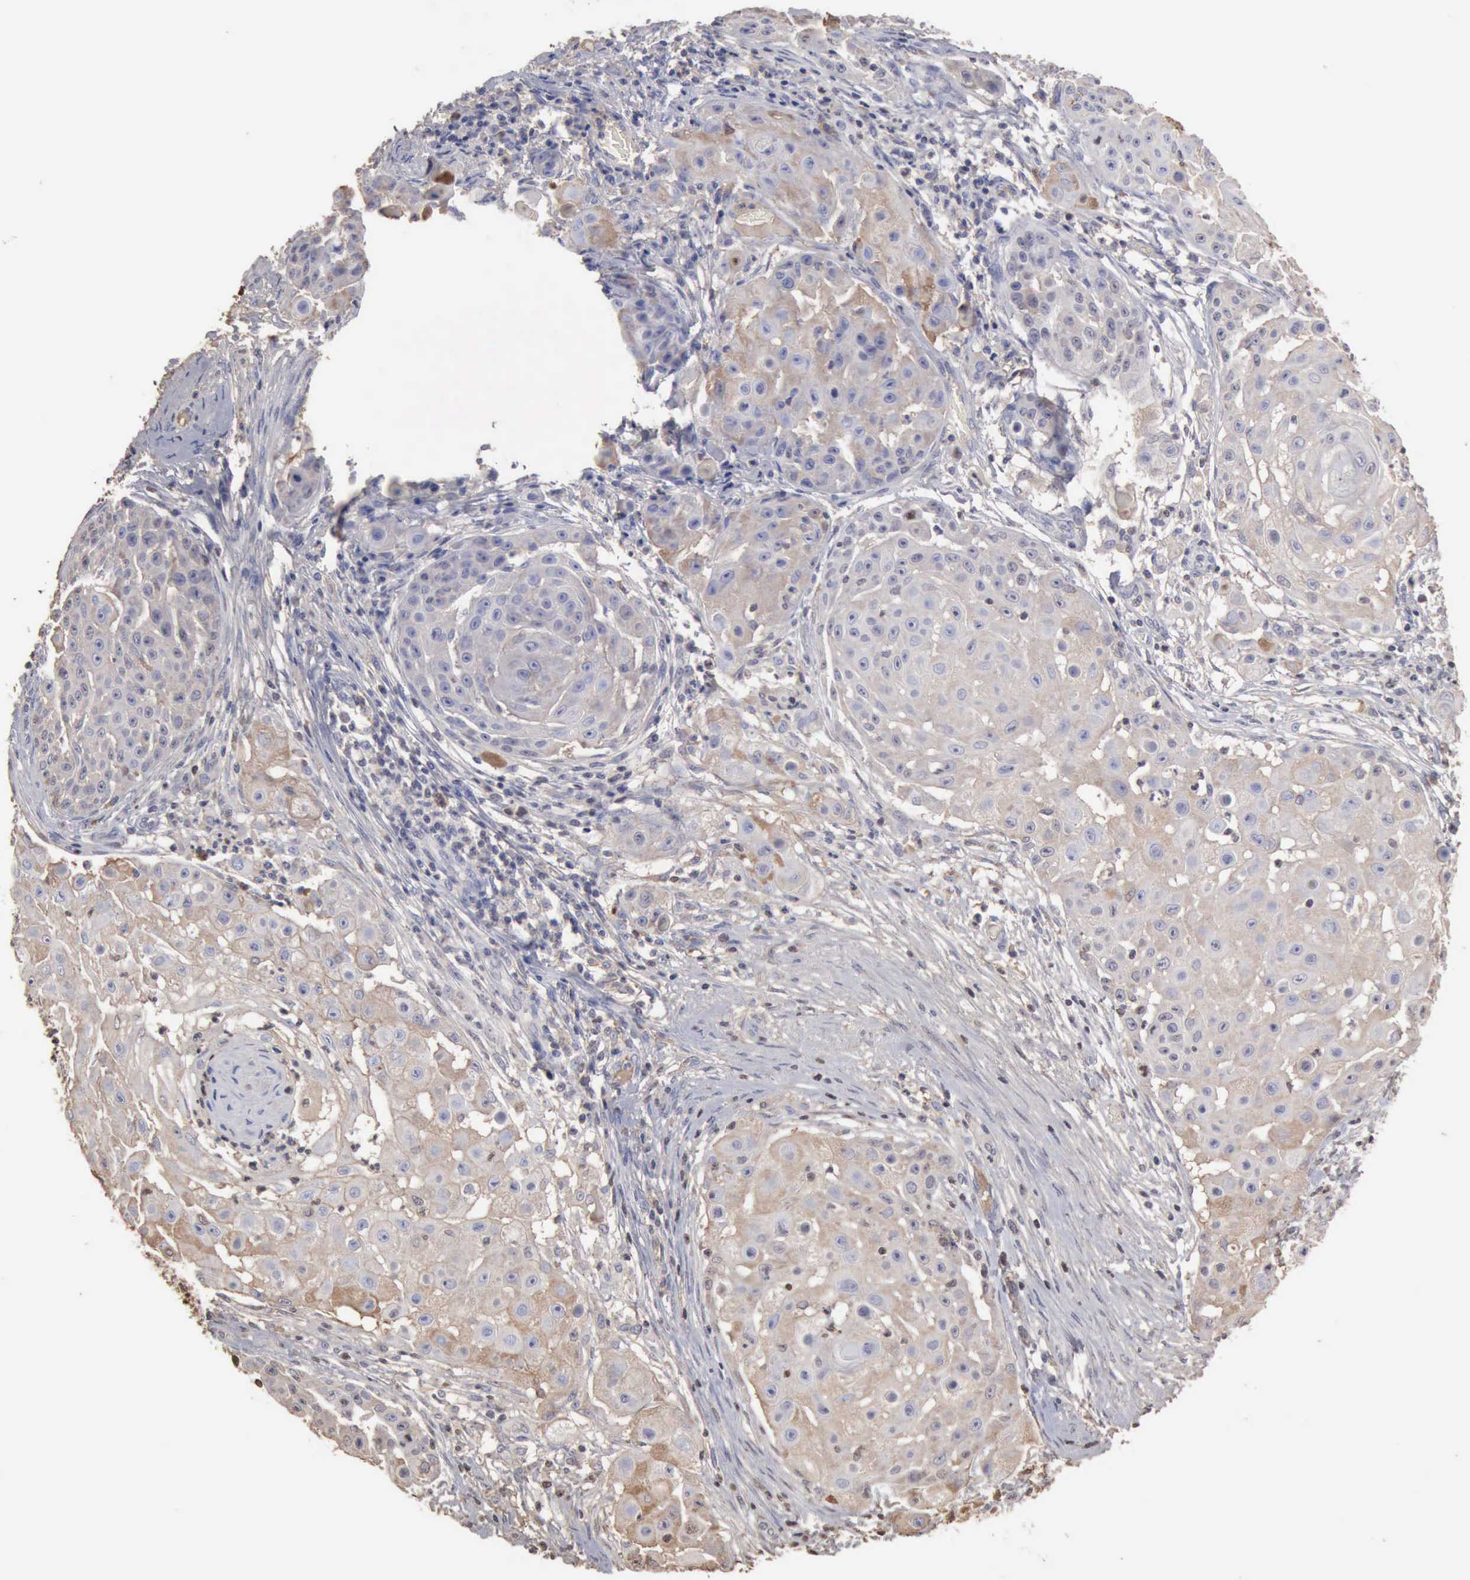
{"staining": {"intensity": "weak", "quantity": "25%-75%", "location": "cytoplasmic/membranous"}, "tissue": "skin cancer", "cell_type": "Tumor cells", "image_type": "cancer", "snomed": [{"axis": "morphology", "description": "Squamous cell carcinoma, NOS"}, {"axis": "topography", "description": "Skin"}], "caption": "Immunohistochemical staining of human squamous cell carcinoma (skin) shows low levels of weak cytoplasmic/membranous protein expression in approximately 25%-75% of tumor cells.", "gene": "SERPINA1", "patient": {"sex": "female", "age": 57}}